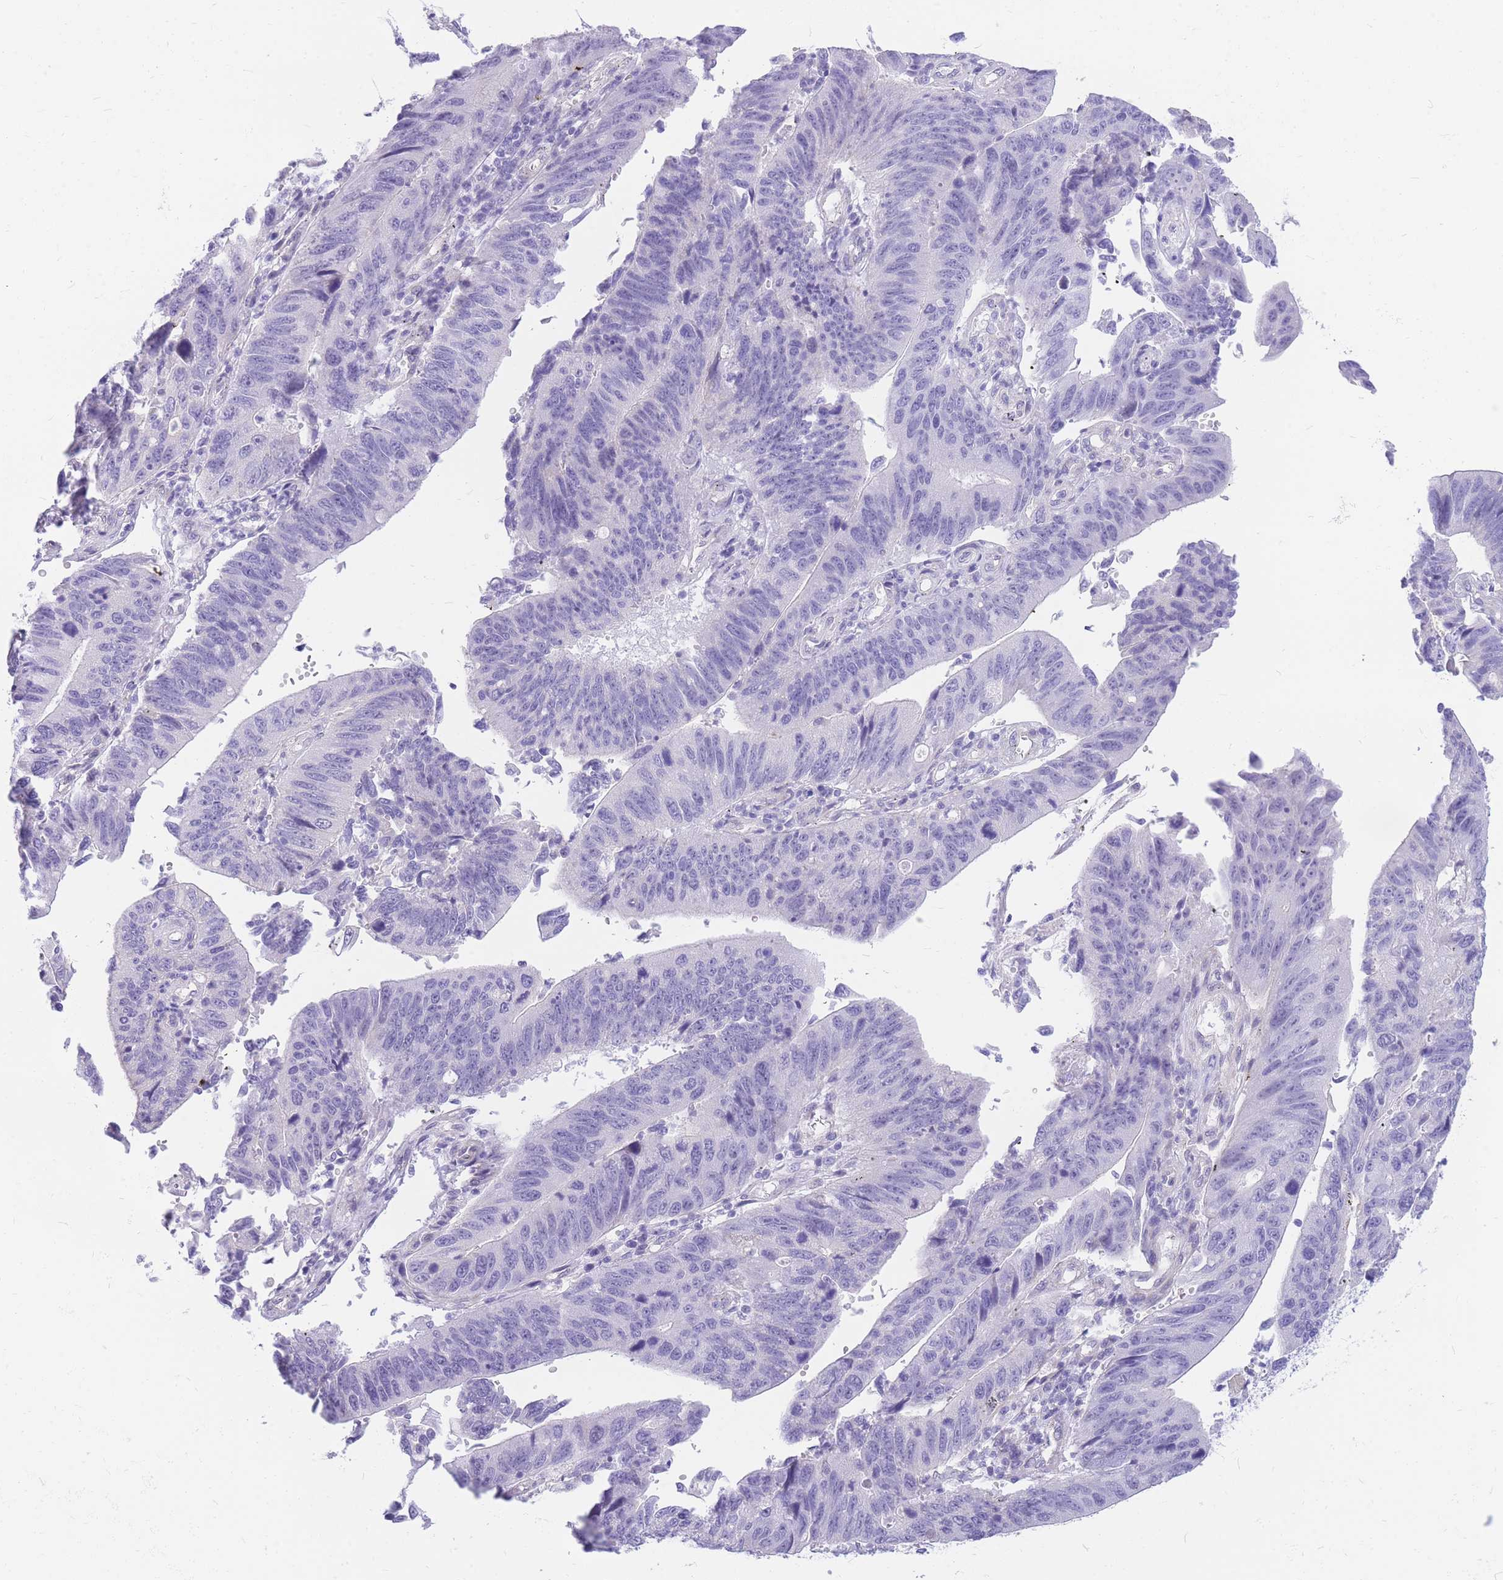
{"staining": {"intensity": "negative", "quantity": "none", "location": "none"}, "tissue": "stomach cancer", "cell_type": "Tumor cells", "image_type": "cancer", "snomed": [{"axis": "morphology", "description": "Adenocarcinoma, NOS"}, {"axis": "topography", "description": "Stomach"}], "caption": "Immunohistochemical staining of human adenocarcinoma (stomach) shows no significant expression in tumor cells. (Stains: DAB (3,3'-diaminobenzidine) IHC with hematoxylin counter stain, Microscopy: brightfield microscopy at high magnification).", "gene": "ZNF311", "patient": {"sex": "male", "age": 59}}